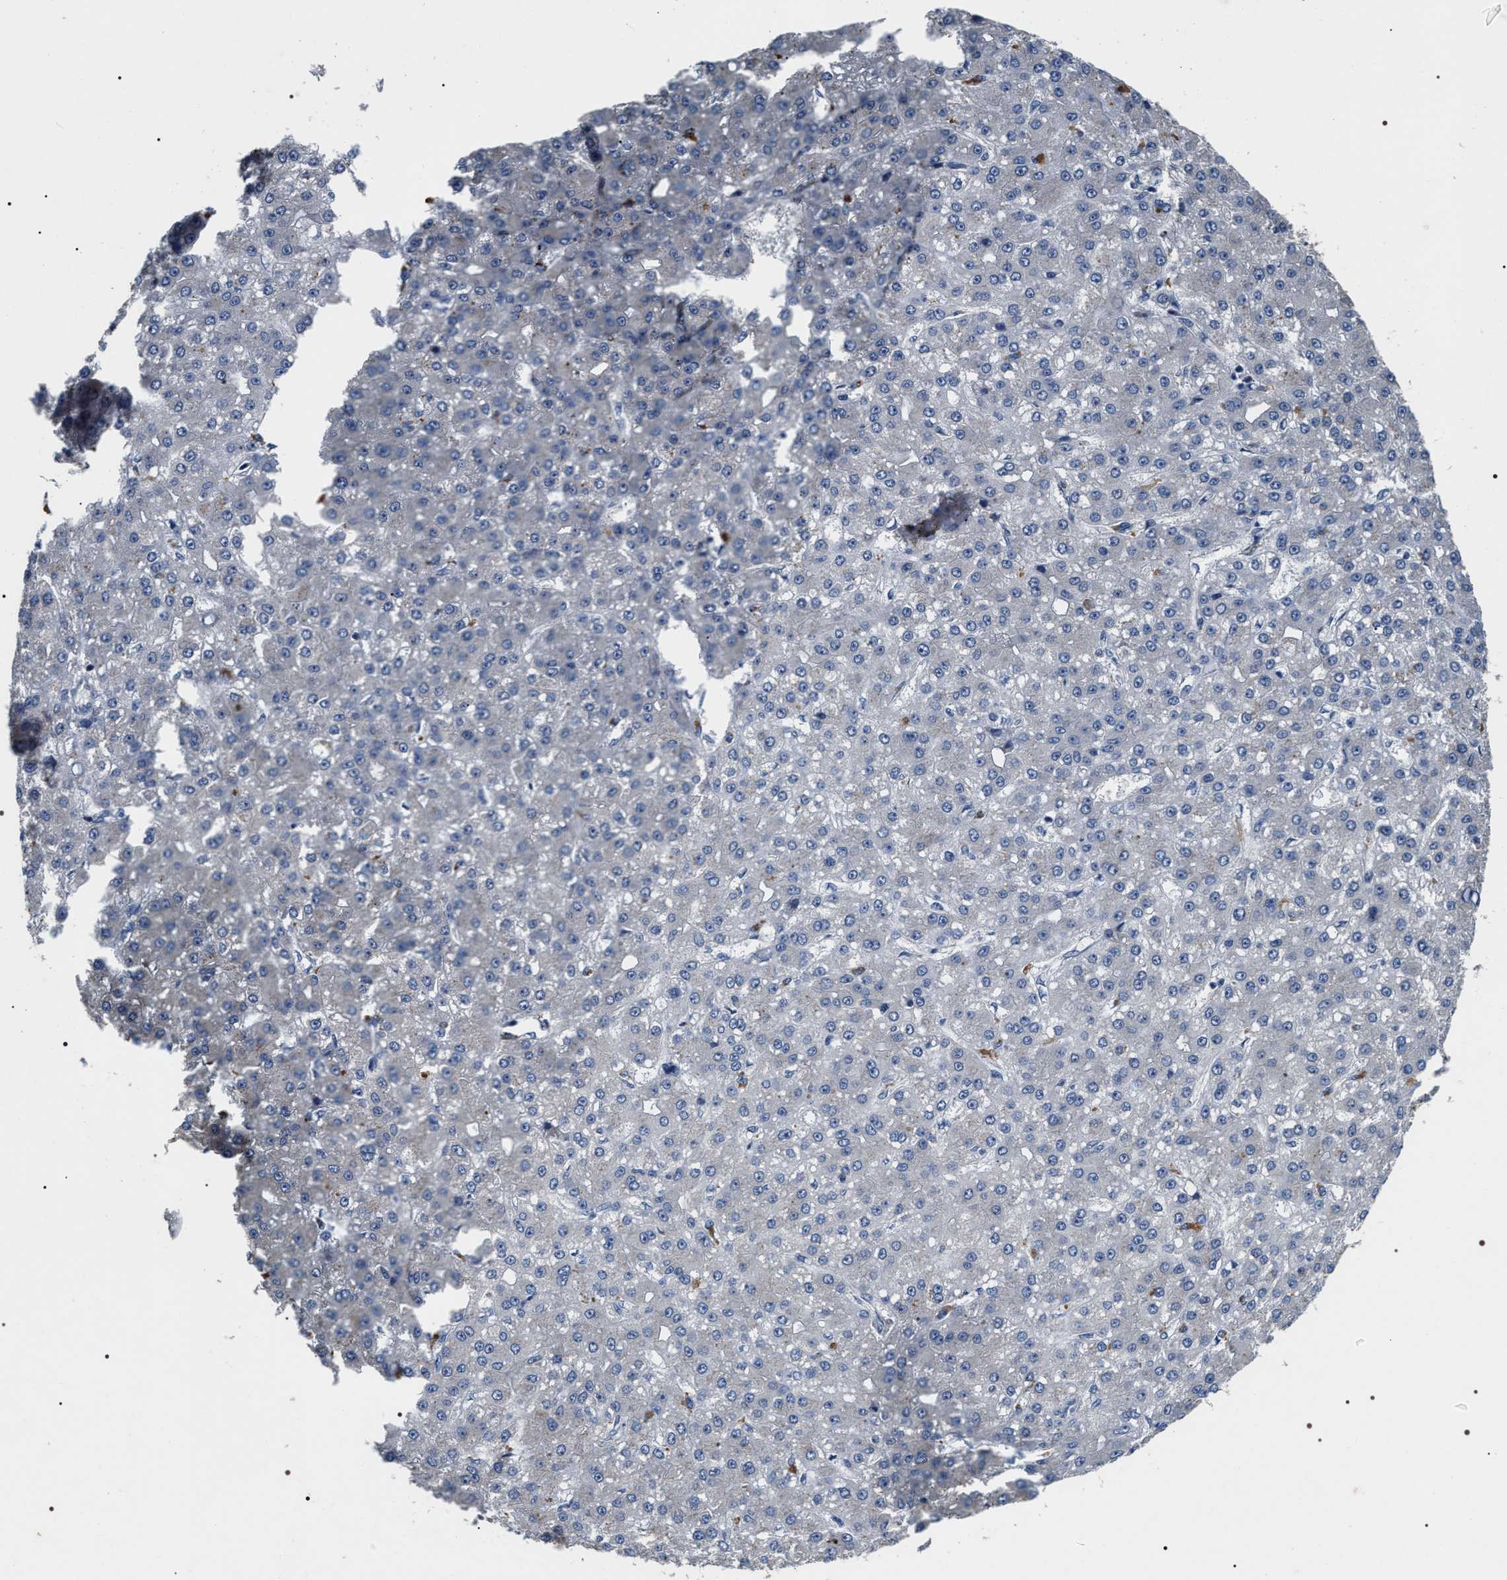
{"staining": {"intensity": "negative", "quantity": "none", "location": "none"}, "tissue": "liver cancer", "cell_type": "Tumor cells", "image_type": "cancer", "snomed": [{"axis": "morphology", "description": "Carcinoma, Hepatocellular, NOS"}, {"axis": "topography", "description": "Liver"}], "caption": "Tumor cells are negative for protein expression in human hepatocellular carcinoma (liver). (DAB (3,3'-diaminobenzidine) IHC visualized using brightfield microscopy, high magnification).", "gene": "IFT81", "patient": {"sex": "male", "age": 67}}